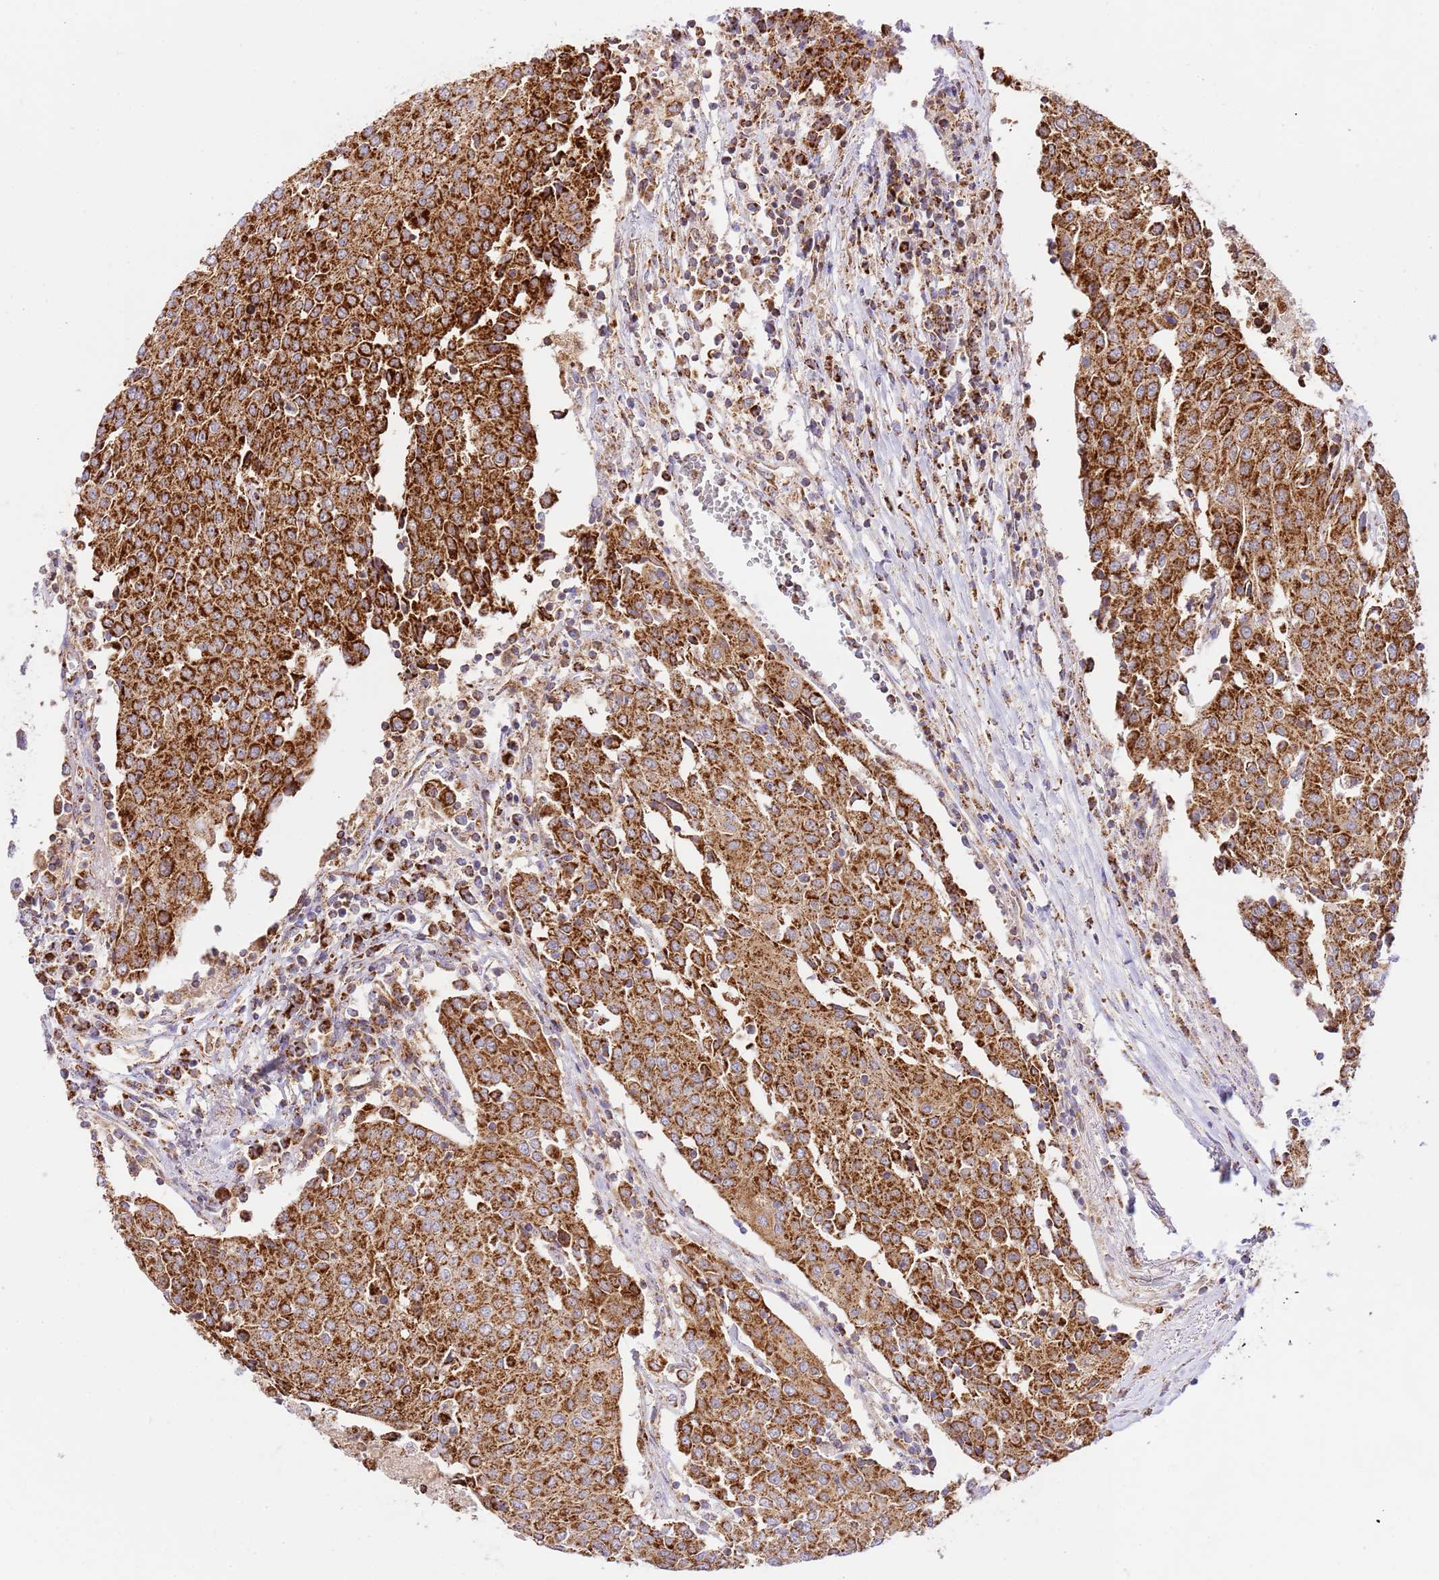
{"staining": {"intensity": "strong", "quantity": ">75%", "location": "cytoplasmic/membranous"}, "tissue": "urothelial cancer", "cell_type": "Tumor cells", "image_type": "cancer", "snomed": [{"axis": "morphology", "description": "Urothelial carcinoma, High grade"}, {"axis": "topography", "description": "Urinary bladder"}], "caption": "Urothelial cancer stained with a brown dye displays strong cytoplasmic/membranous positive staining in approximately >75% of tumor cells.", "gene": "ZBTB39", "patient": {"sex": "female", "age": 85}}